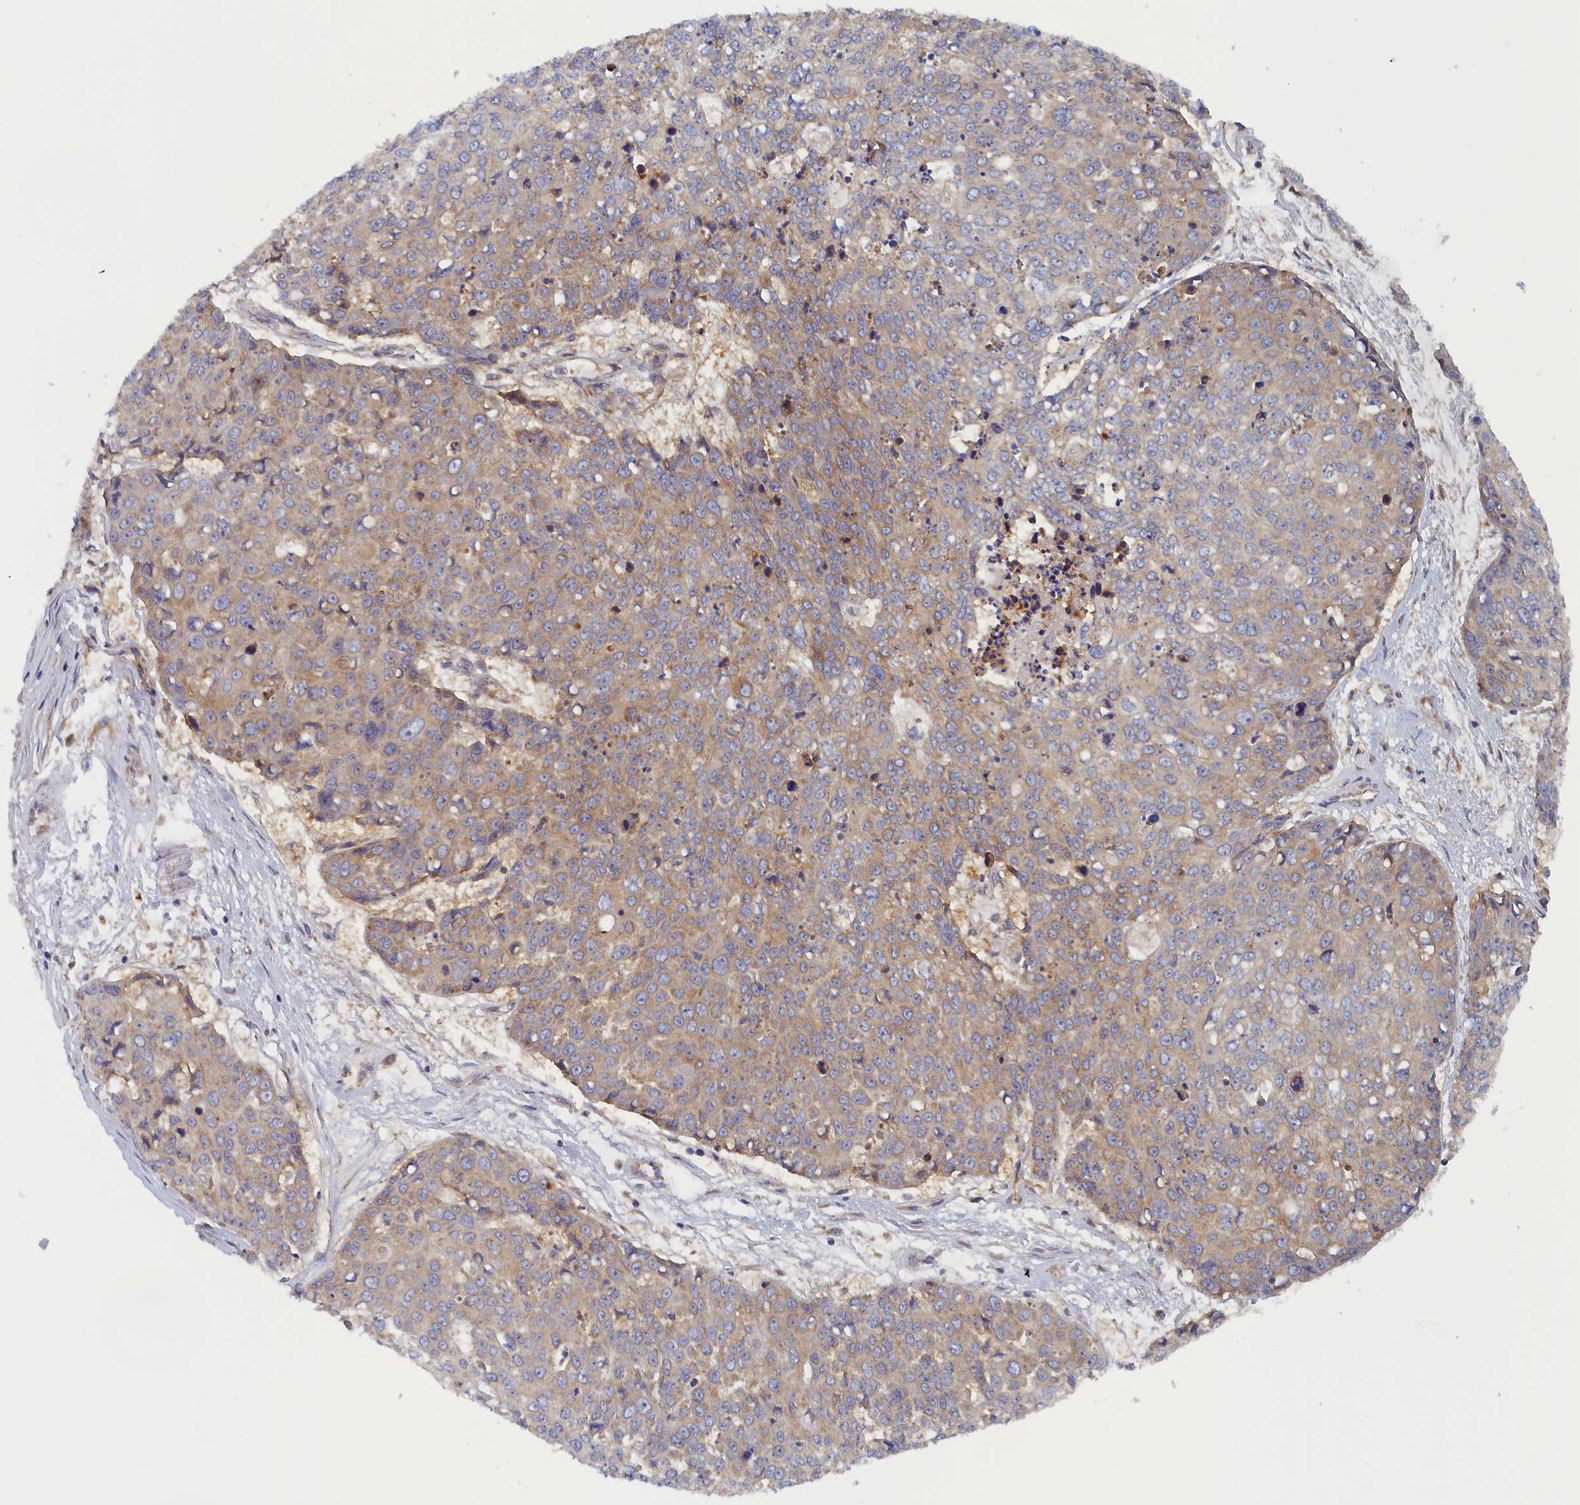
{"staining": {"intensity": "weak", "quantity": "<25%", "location": "cytoplasmic/membranous"}, "tissue": "skin cancer", "cell_type": "Tumor cells", "image_type": "cancer", "snomed": [{"axis": "morphology", "description": "Squamous cell carcinoma, NOS"}, {"axis": "topography", "description": "Skin"}], "caption": "Immunohistochemical staining of skin squamous cell carcinoma shows no significant expression in tumor cells.", "gene": "TMEM196", "patient": {"sex": "female", "age": 44}}